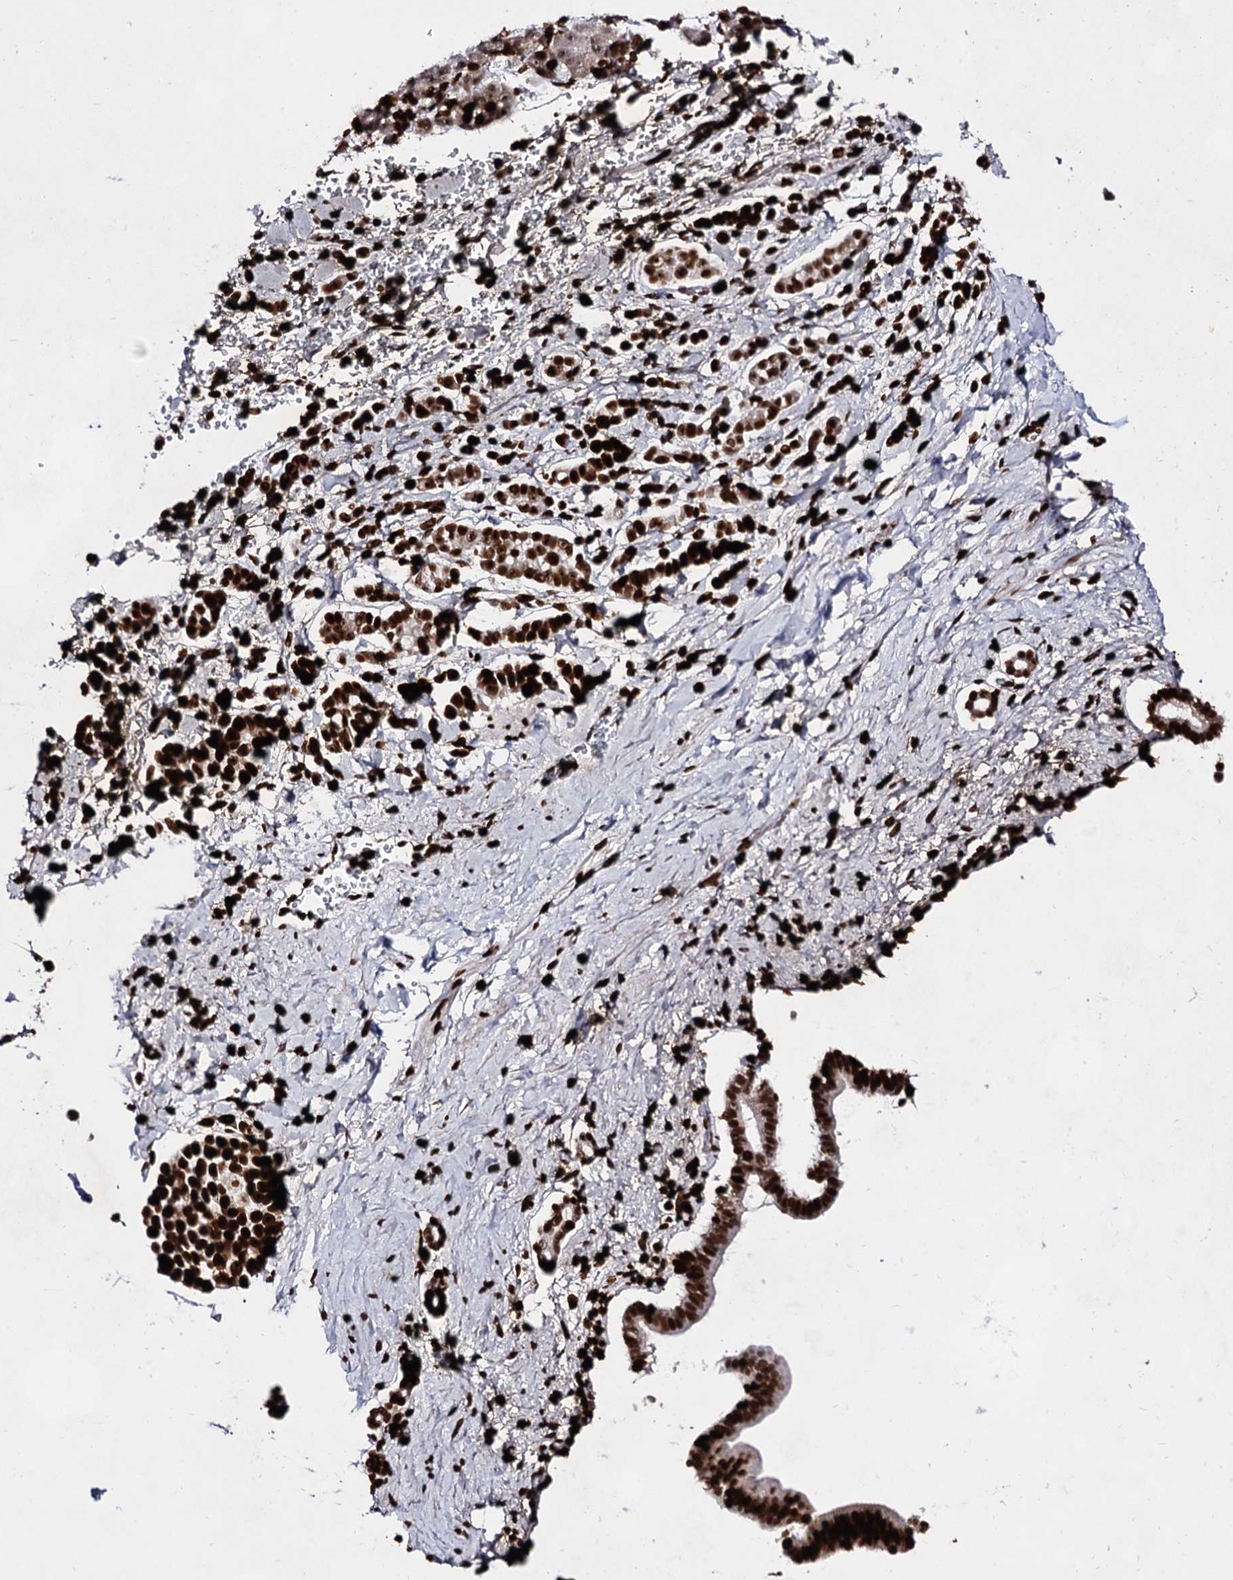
{"staining": {"intensity": "strong", "quantity": ">75%", "location": "nuclear"}, "tissue": "pancreatic cancer", "cell_type": "Tumor cells", "image_type": "cancer", "snomed": [{"axis": "morphology", "description": "Normal tissue, NOS"}, {"axis": "morphology", "description": "Adenocarcinoma, NOS"}, {"axis": "topography", "description": "Pancreas"}], "caption": "About >75% of tumor cells in pancreatic cancer (adenocarcinoma) demonstrate strong nuclear protein expression as visualized by brown immunohistochemical staining.", "gene": "HMGB2", "patient": {"sex": "female", "age": 64}}